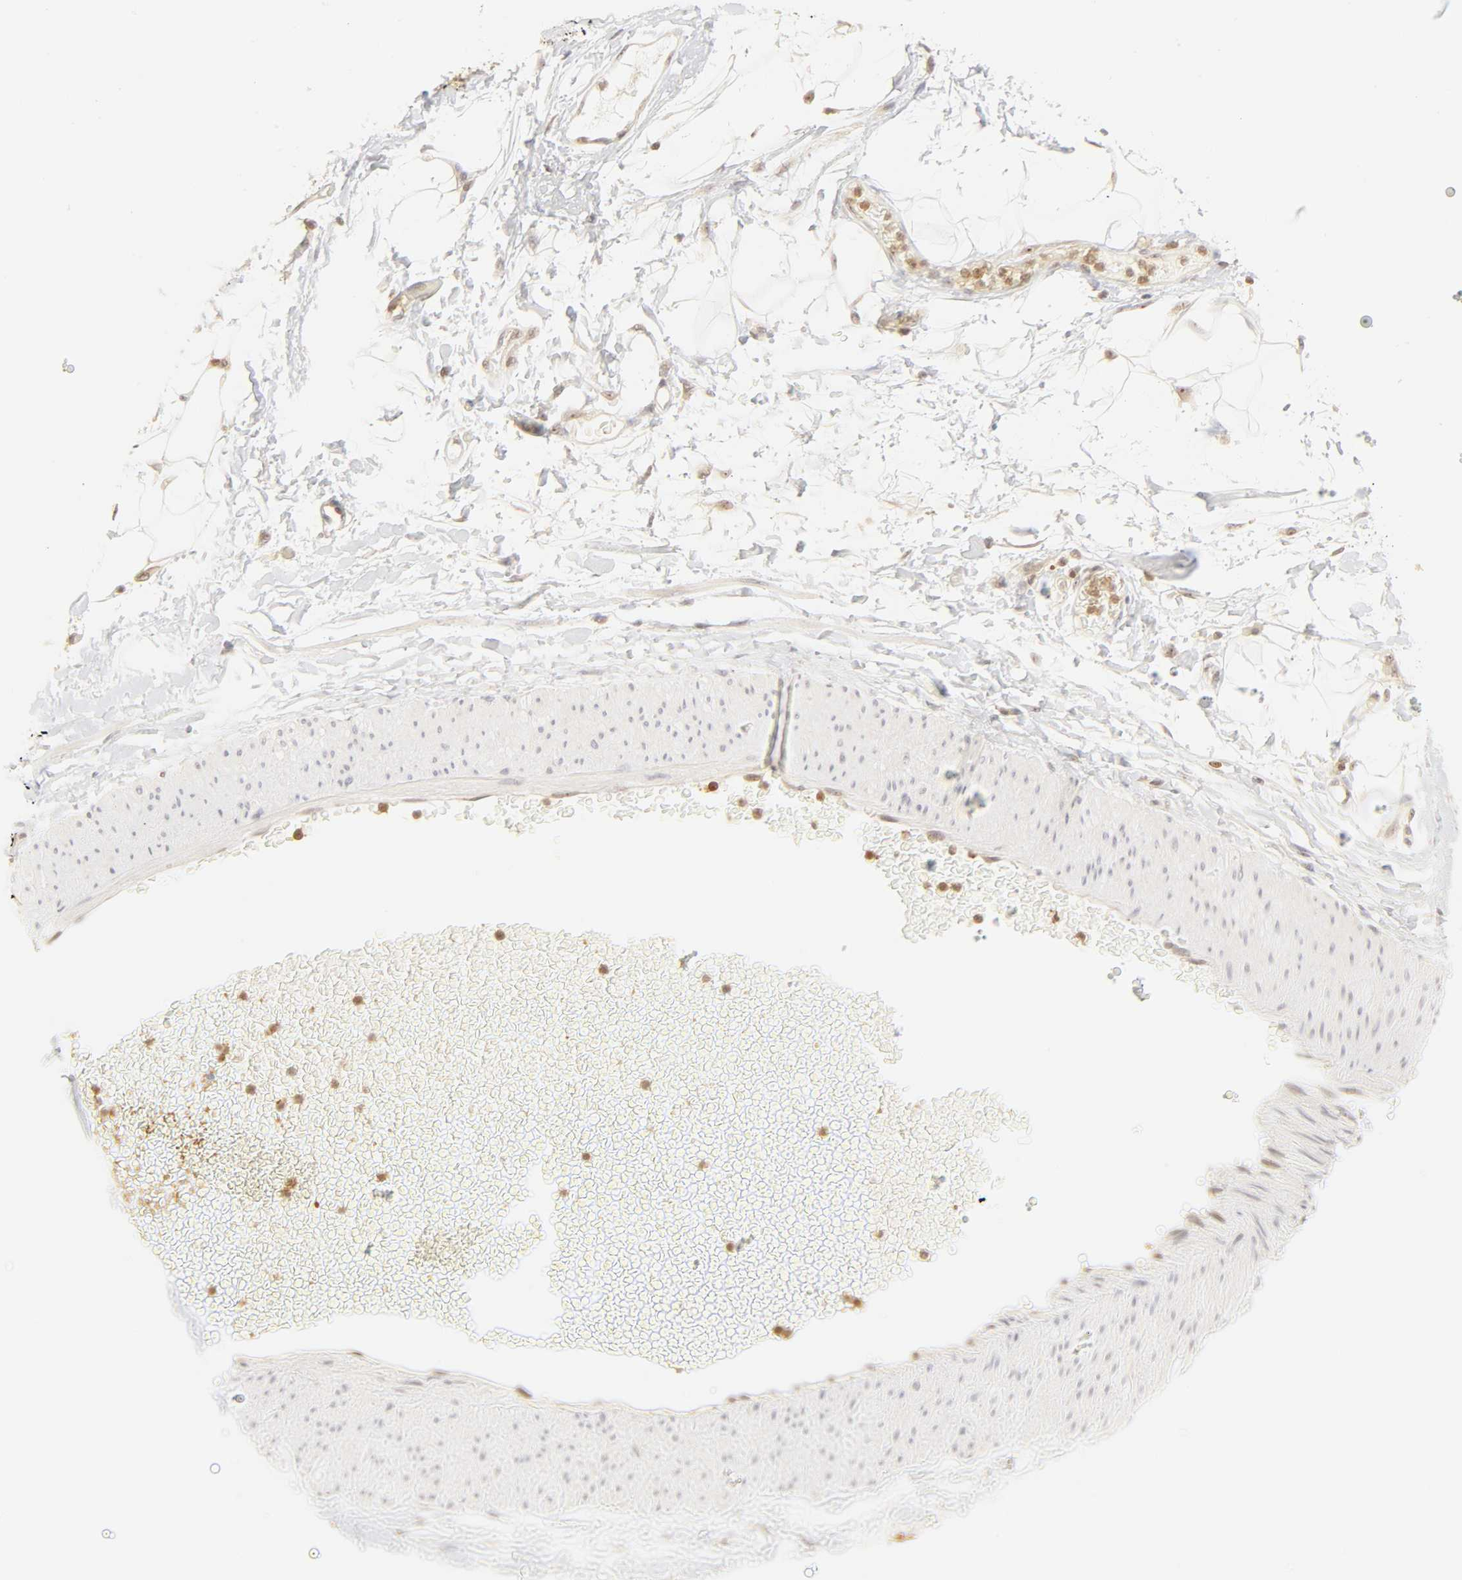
{"staining": {"intensity": "moderate", "quantity": "<25%", "location": "cytoplasmic/membranous,nuclear"}, "tissue": "adipose tissue", "cell_type": "Adipocytes", "image_type": "normal", "snomed": [{"axis": "morphology", "description": "Normal tissue, NOS"}, {"axis": "morphology", "description": "Urothelial carcinoma, High grade"}, {"axis": "topography", "description": "Vascular tissue"}, {"axis": "topography", "description": "Urinary bladder"}], "caption": "Moderate cytoplasmic/membranous,nuclear staining is identified in about <25% of adipocytes in benign adipose tissue.", "gene": "KIF2A", "patient": {"sex": "female", "age": 56}}